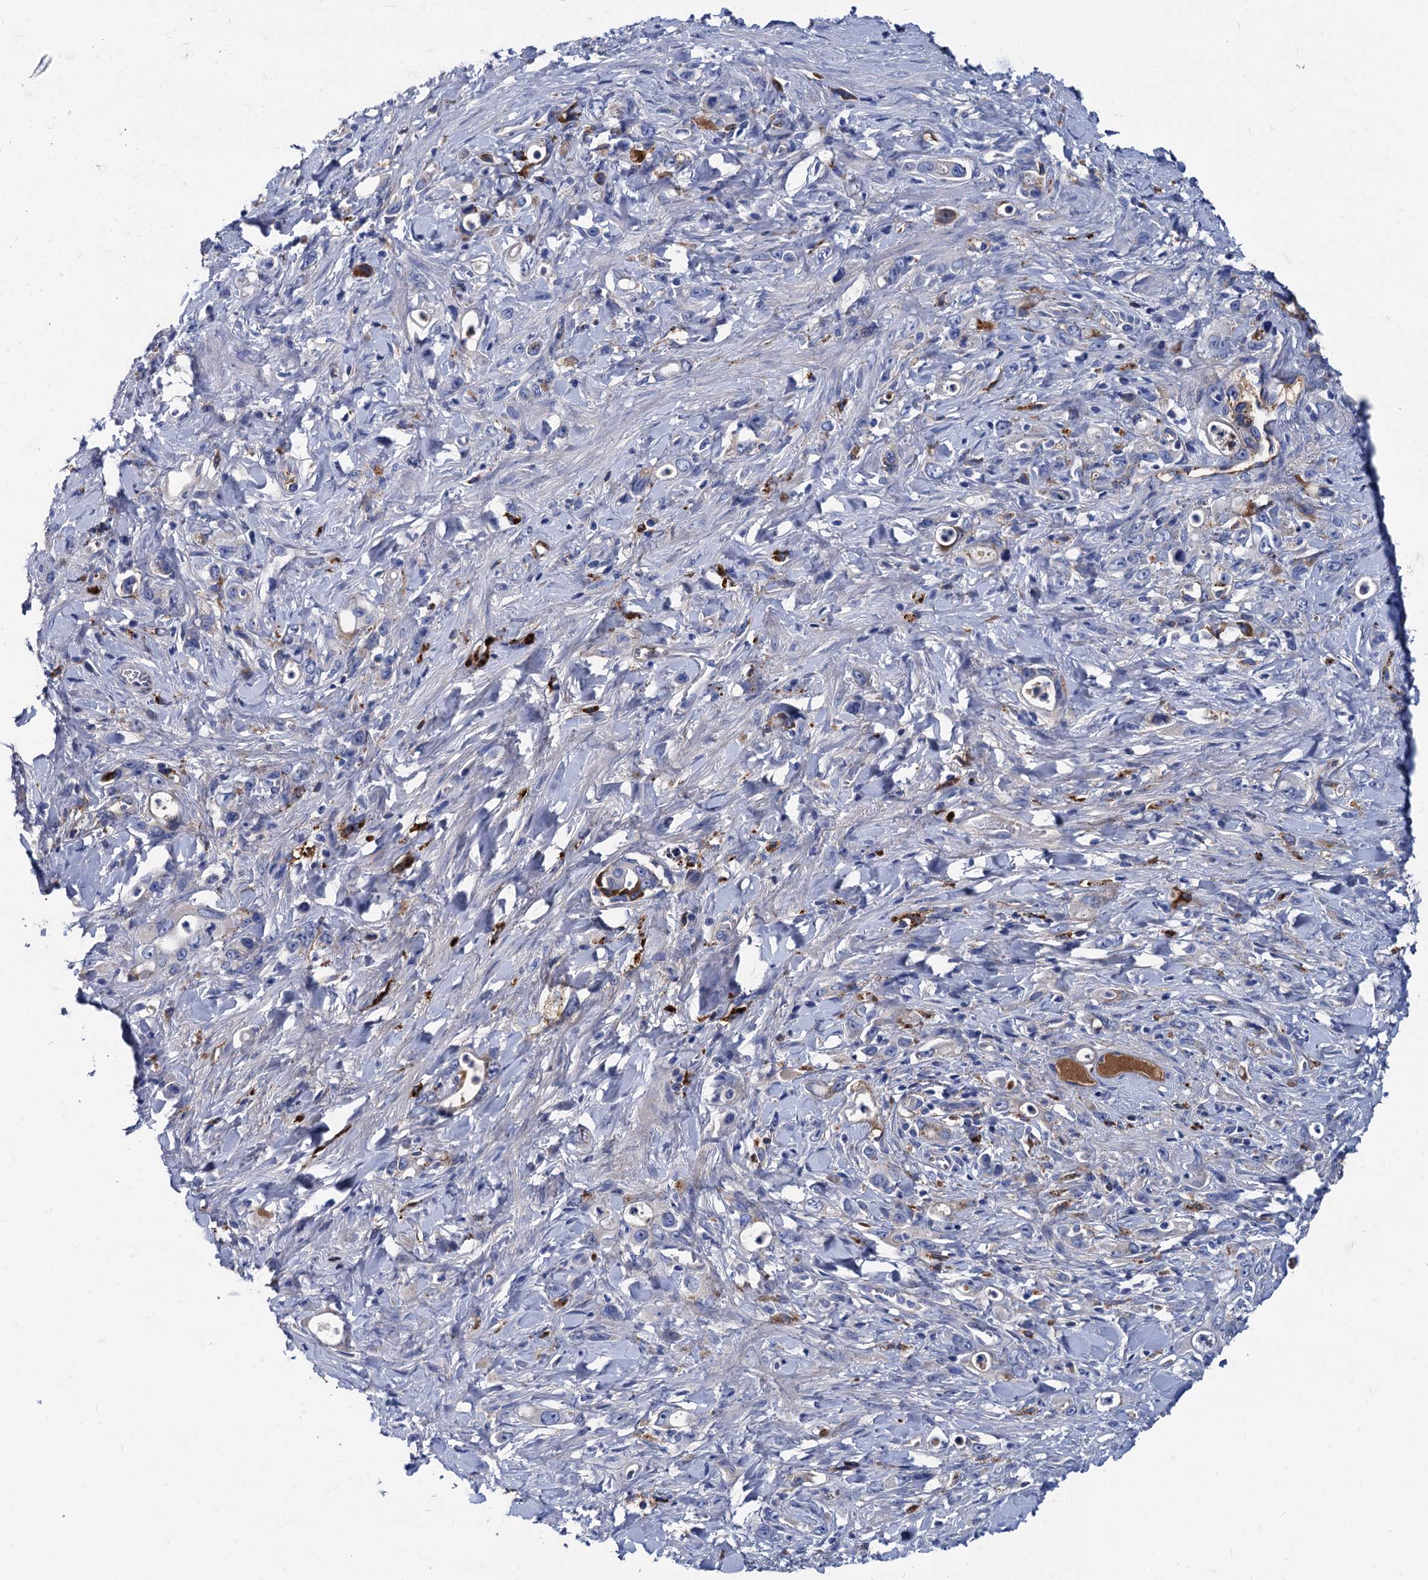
{"staining": {"intensity": "negative", "quantity": "none", "location": "none"}, "tissue": "stomach cancer", "cell_type": "Tumor cells", "image_type": "cancer", "snomed": [{"axis": "morphology", "description": "Adenocarcinoma, NOS"}, {"axis": "topography", "description": "Stomach, lower"}], "caption": "High magnification brightfield microscopy of stomach adenocarcinoma stained with DAB (brown) and counterstained with hematoxylin (blue): tumor cells show no significant expression.", "gene": "APOD", "patient": {"sex": "female", "age": 43}}